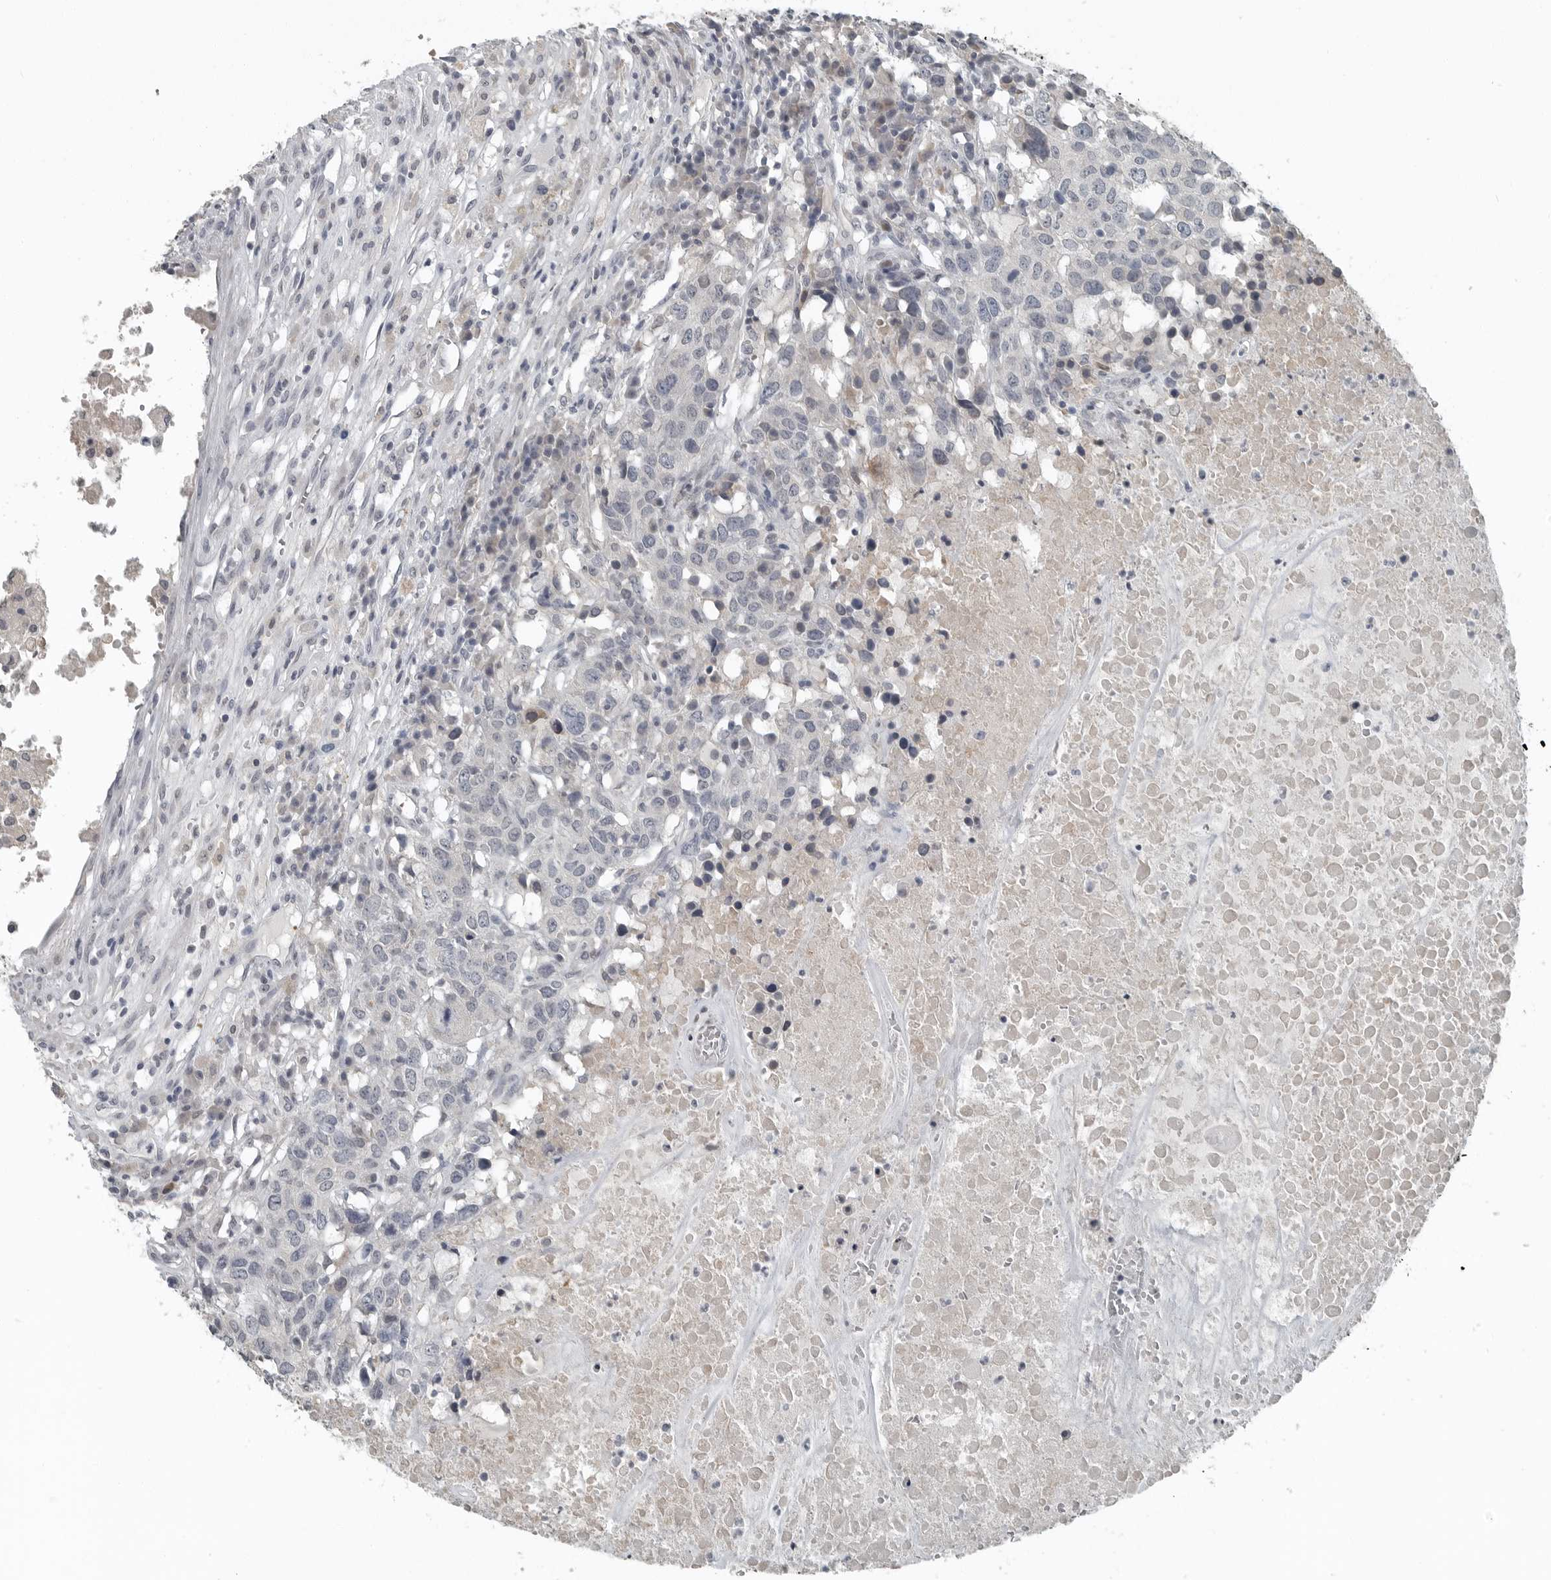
{"staining": {"intensity": "negative", "quantity": "none", "location": "none"}, "tissue": "head and neck cancer", "cell_type": "Tumor cells", "image_type": "cancer", "snomed": [{"axis": "morphology", "description": "Squamous cell carcinoma, NOS"}, {"axis": "topography", "description": "Head-Neck"}], "caption": "A high-resolution micrograph shows IHC staining of squamous cell carcinoma (head and neck), which displays no significant staining in tumor cells.", "gene": "KYAT1", "patient": {"sex": "male", "age": 66}}